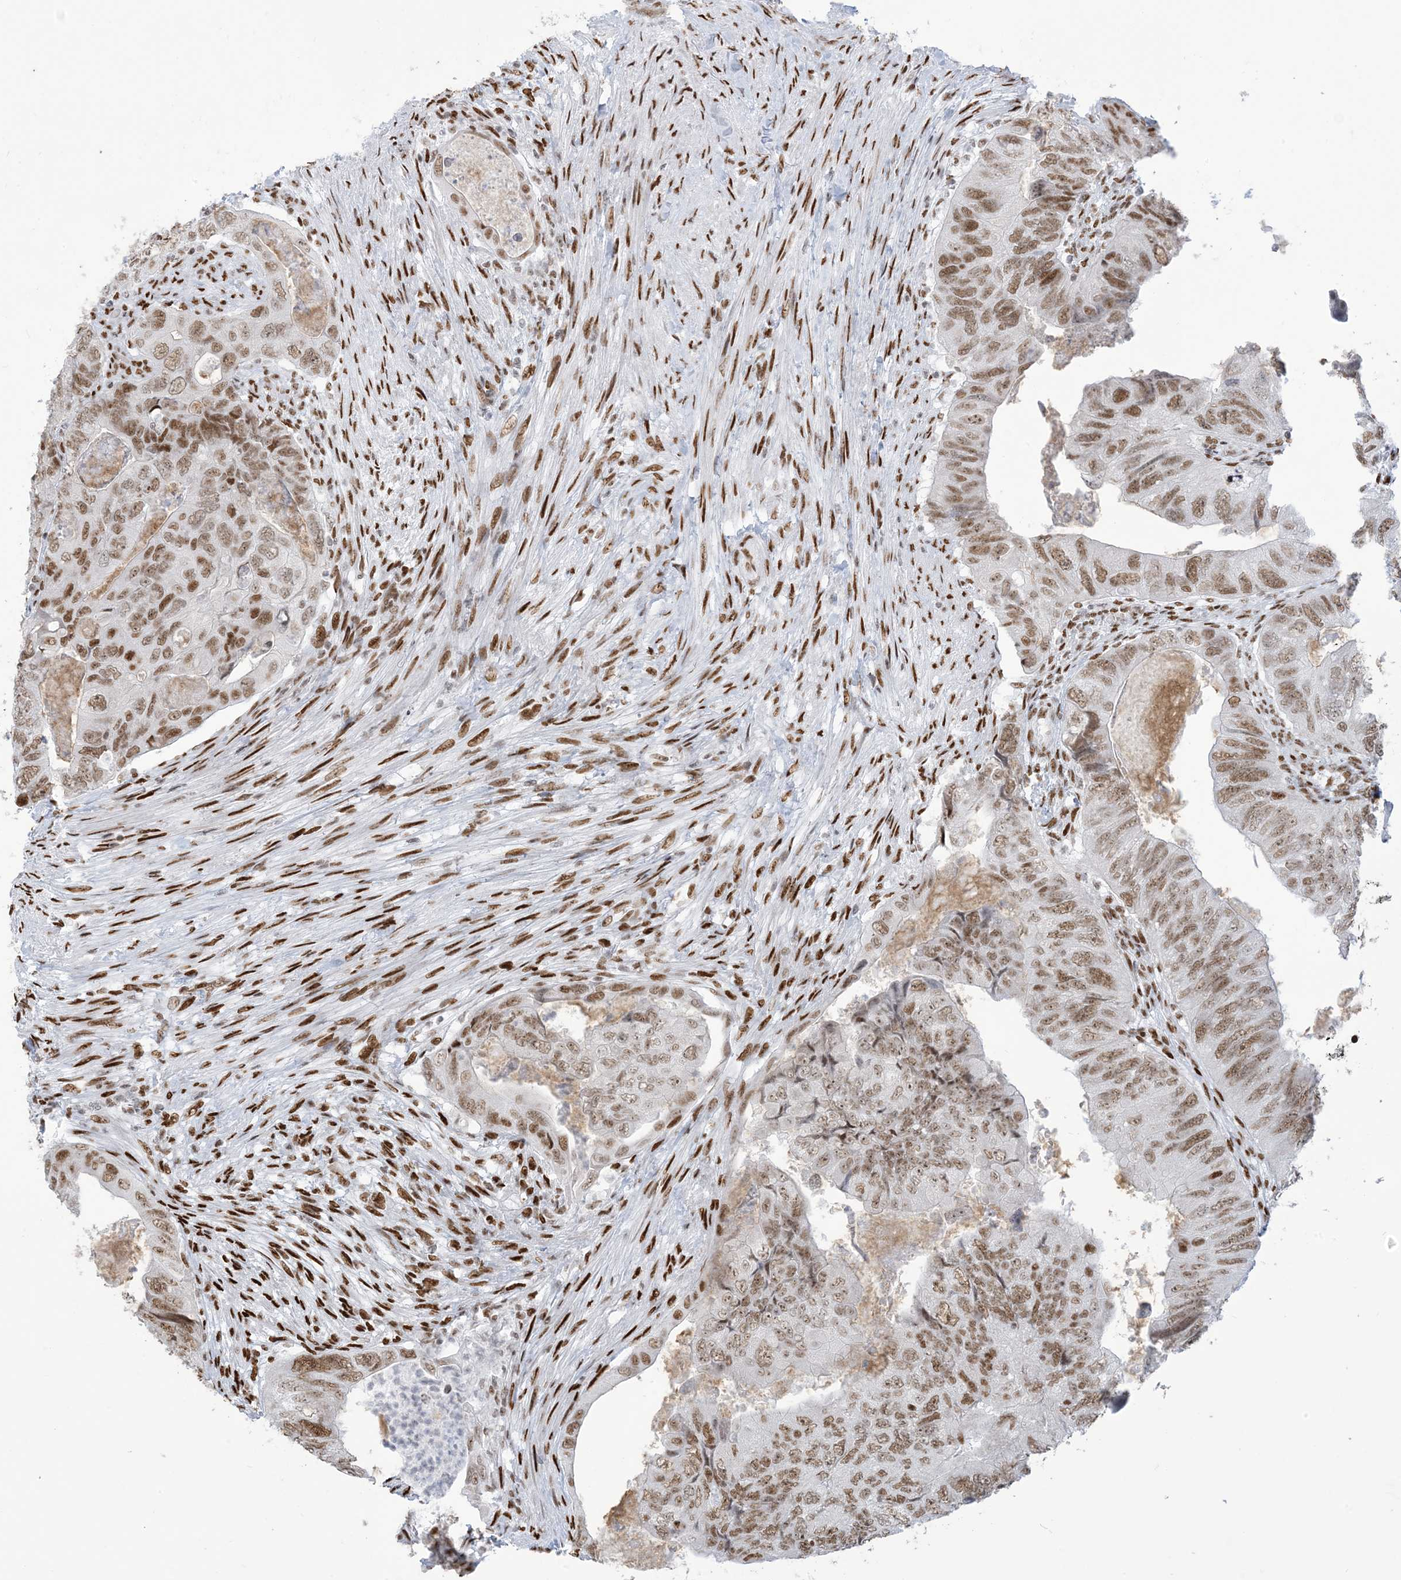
{"staining": {"intensity": "moderate", "quantity": ">75%", "location": "nuclear"}, "tissue": "colorectal cancer", "cell_type": "Tumor cells", "image_type": "cancer", "snomed": [{"axis": "morphology", "description": "Adenocarcinoma, NOS"}, {"axis": "topography", "description": "Rectum"}], "caption": "Protein staining of colorectal cancer tissue shows moderate nuclear expression in about >75% of tumor cells.", "gene": "STAG1", "patient": {"sex": "male", "age": 63}}